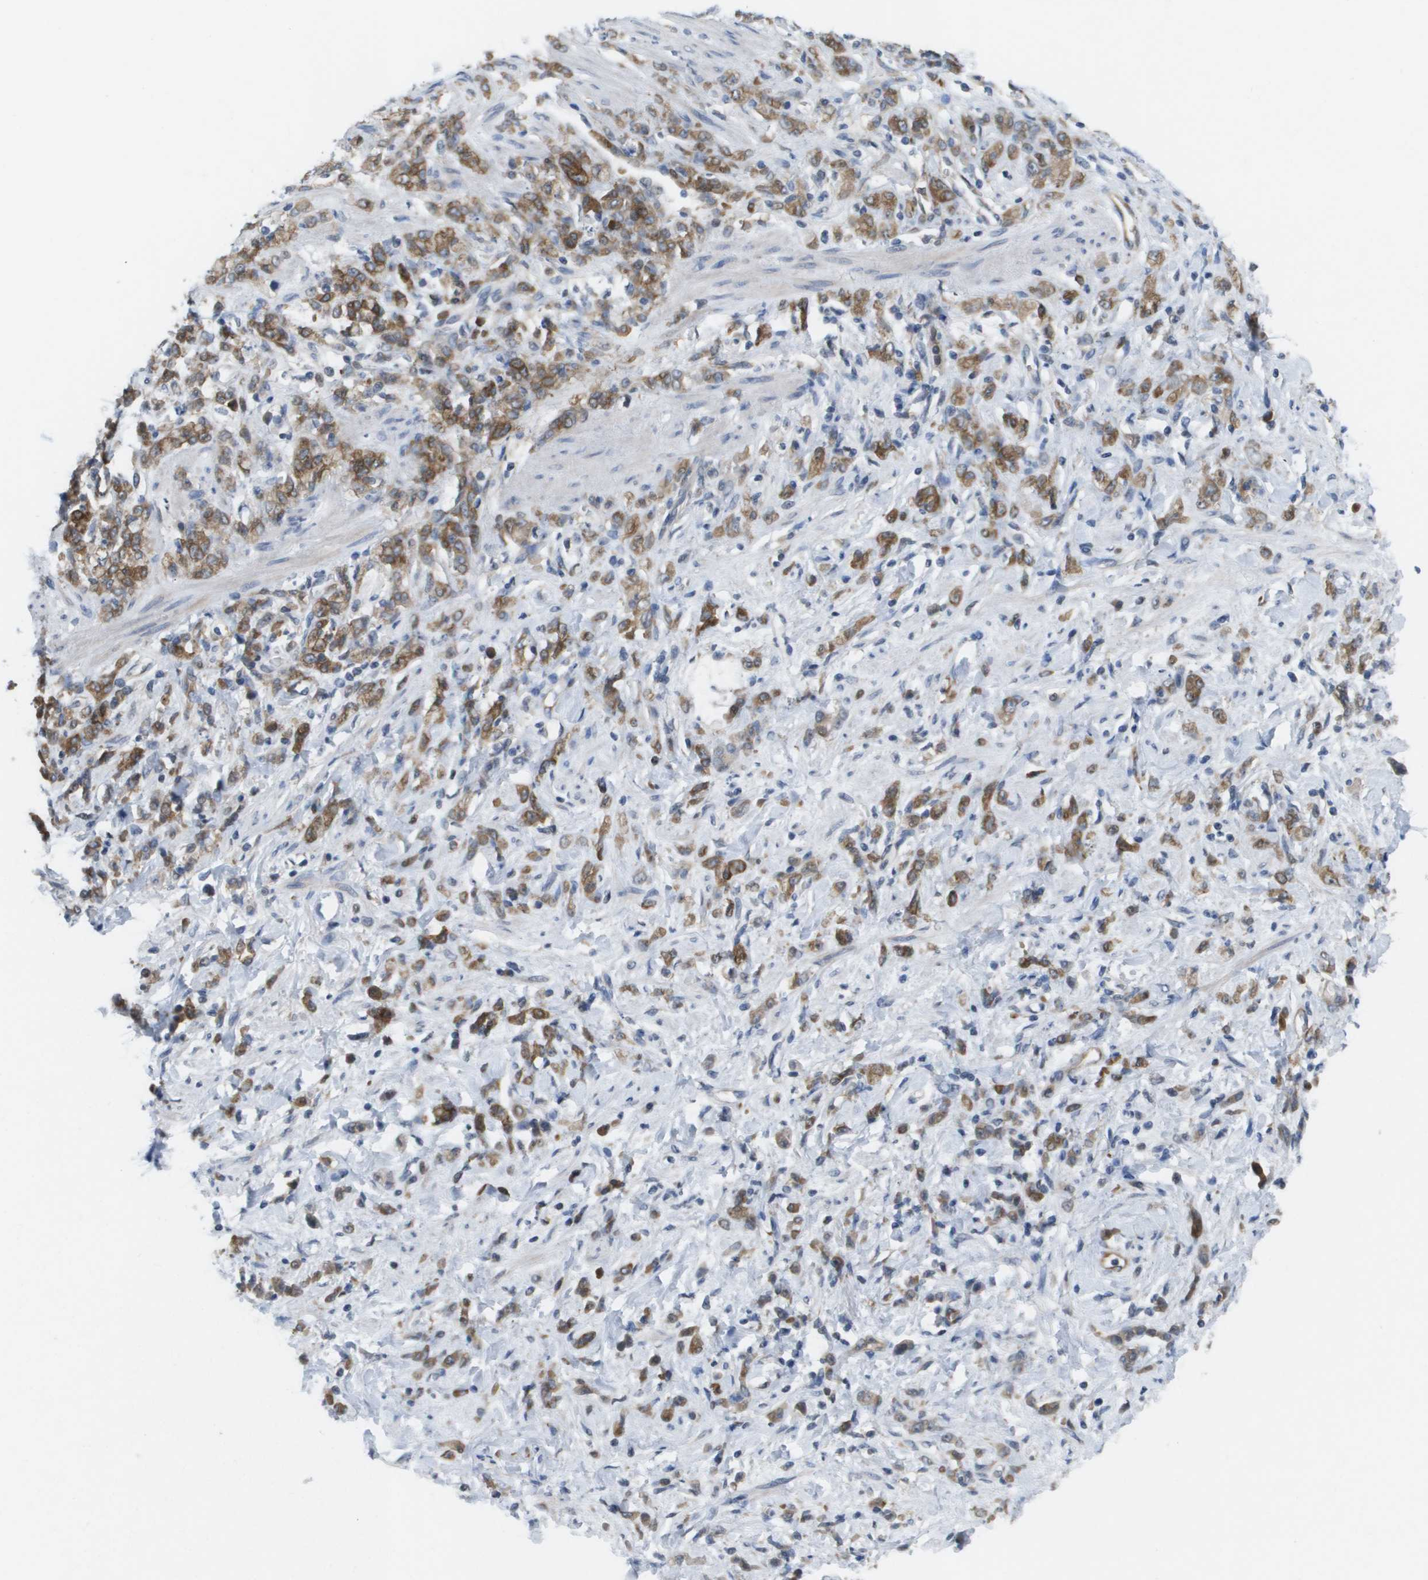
{"staining": {"intensity": "moderate", "quantity": ">75%", "location": "cytoplasmic/membranous"}, "tissue": "stomach cancer", "cell_type": "Tumor cells", "image_type": "cancer", "snomed": [{"axis": "morphology", "description": "Normal tissue, NOS"}, {"axis": "morphology", "description": "Adenocarcinoma, NOS"}, {"axis": "topography", "description": "Stomach"}], "caption": "Human stomach adenocarcinoma stained with a brown dye displays moderate cytoplasmic/membranous positive expression in about >75% of tumor cells.", "gene": "MARCHF8", "patient": {"sex": "male", "age": 82}}